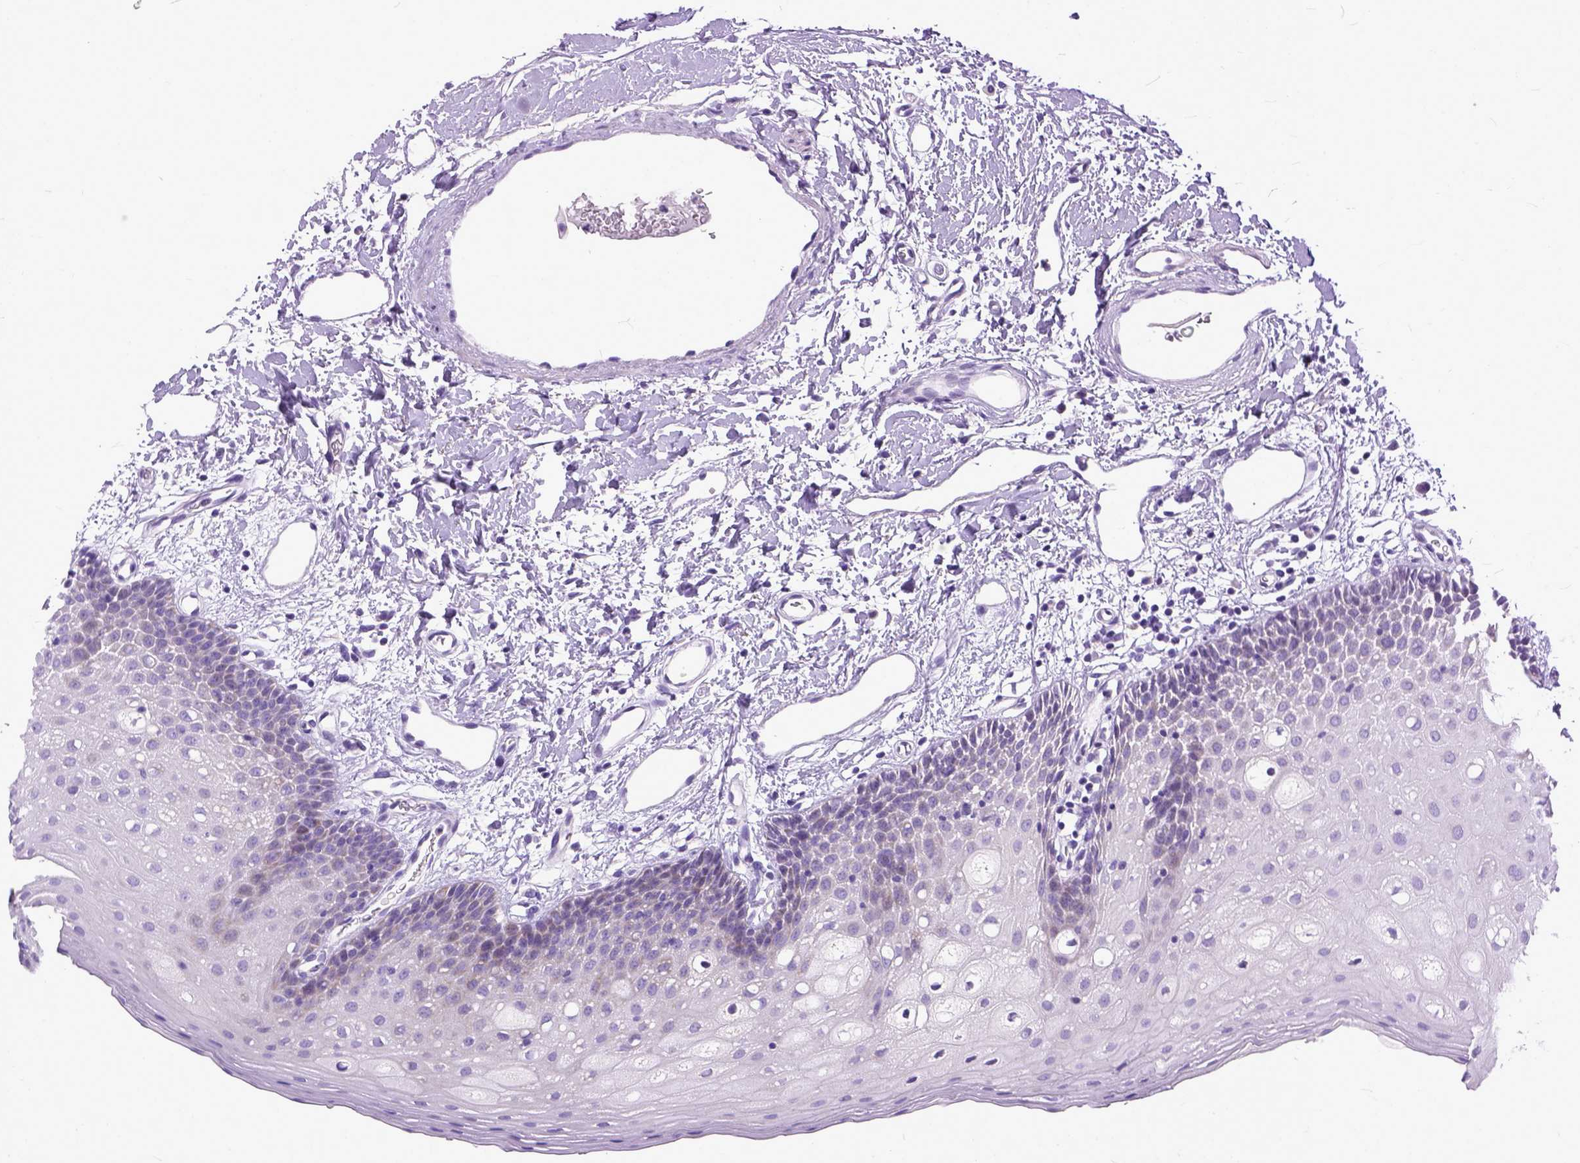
{"staining": {"intensity": "negative", "quantity": "none", "location": "none"}, "tissue": "oral mucosa", "cell_type": "Squamous epithelial cells", "image_type": "normal", "snomed": [{"axis": "morphology", "description": "Normal tissue, NOS"}, {"axis": "topography", "description": "Oral tissue"}], "caption": "Protein analysis of benign oral mucosa shows no significant staining in squamous epithelial cells. (DAB (3,3'-diaminobenzidine) IHC visualized using brightfield microscopy, high magnification).", "gene": "PLK5", "patient": {"sex": "female", "age": 43}}